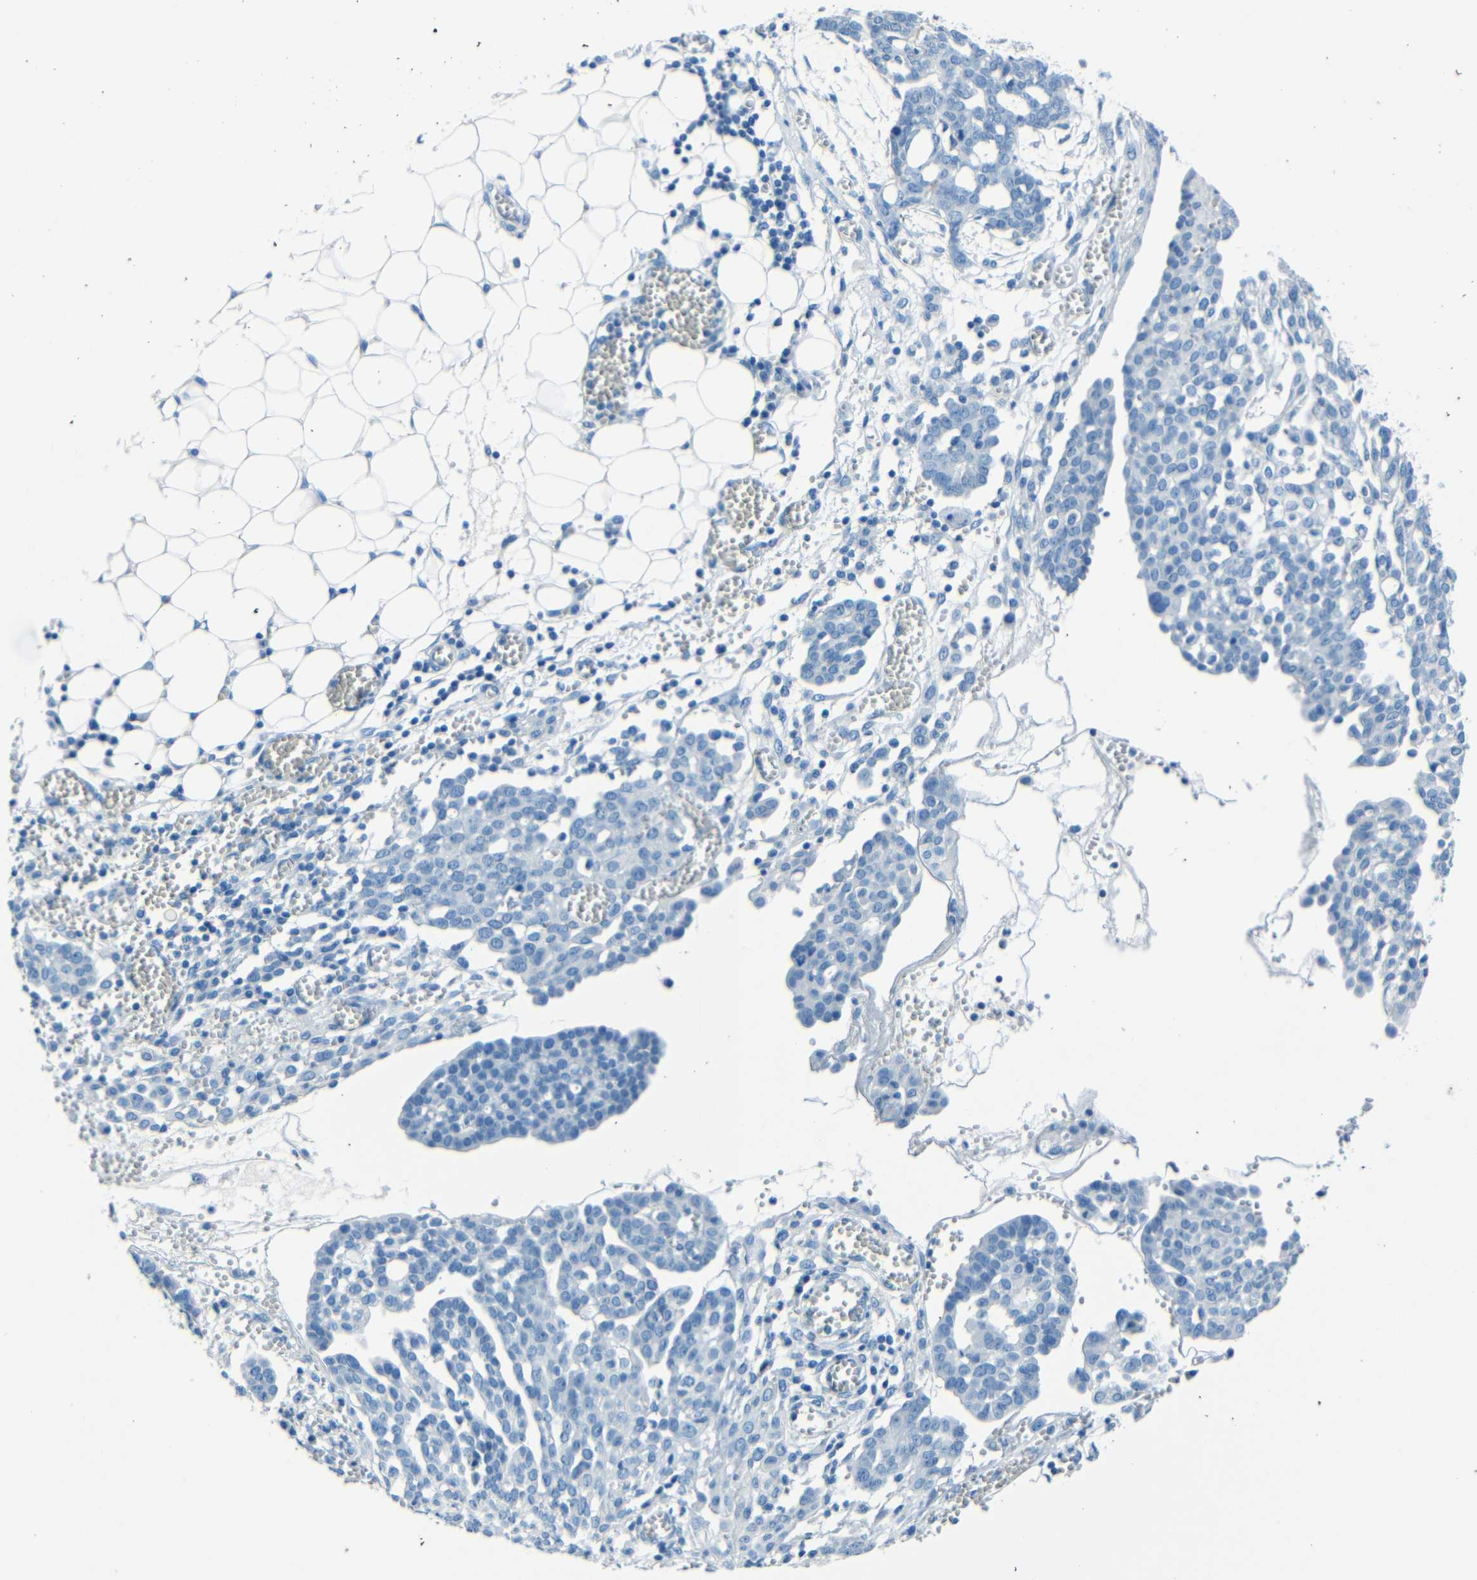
{"staining": {"intensity": "negative", "quantity": "none", "location": "none"}, "tissue": "ovarian cancer", "cell_type": "Tumor cells", "image_type": "cancer", "snomed": [{"axis": "morphology", "description": "Cystadenocarcinoma, serous, NOS"}, {"axis": "topography", "description": "Soft tissue"}, {"axis": "topography", "description": "Ovary"}], "caption": "A high-resolution photomicrograph shows IHC staining of ovarian cancer, which reveals no significant positivity in tumor cells. The staining is performed using DAB (3,3'-diaminobenzidine) brown chromogen with nuclei counter-stained in using hematoxylin.", "gene": "FBN2", "patient": {"sex": "female", "age": 57}}